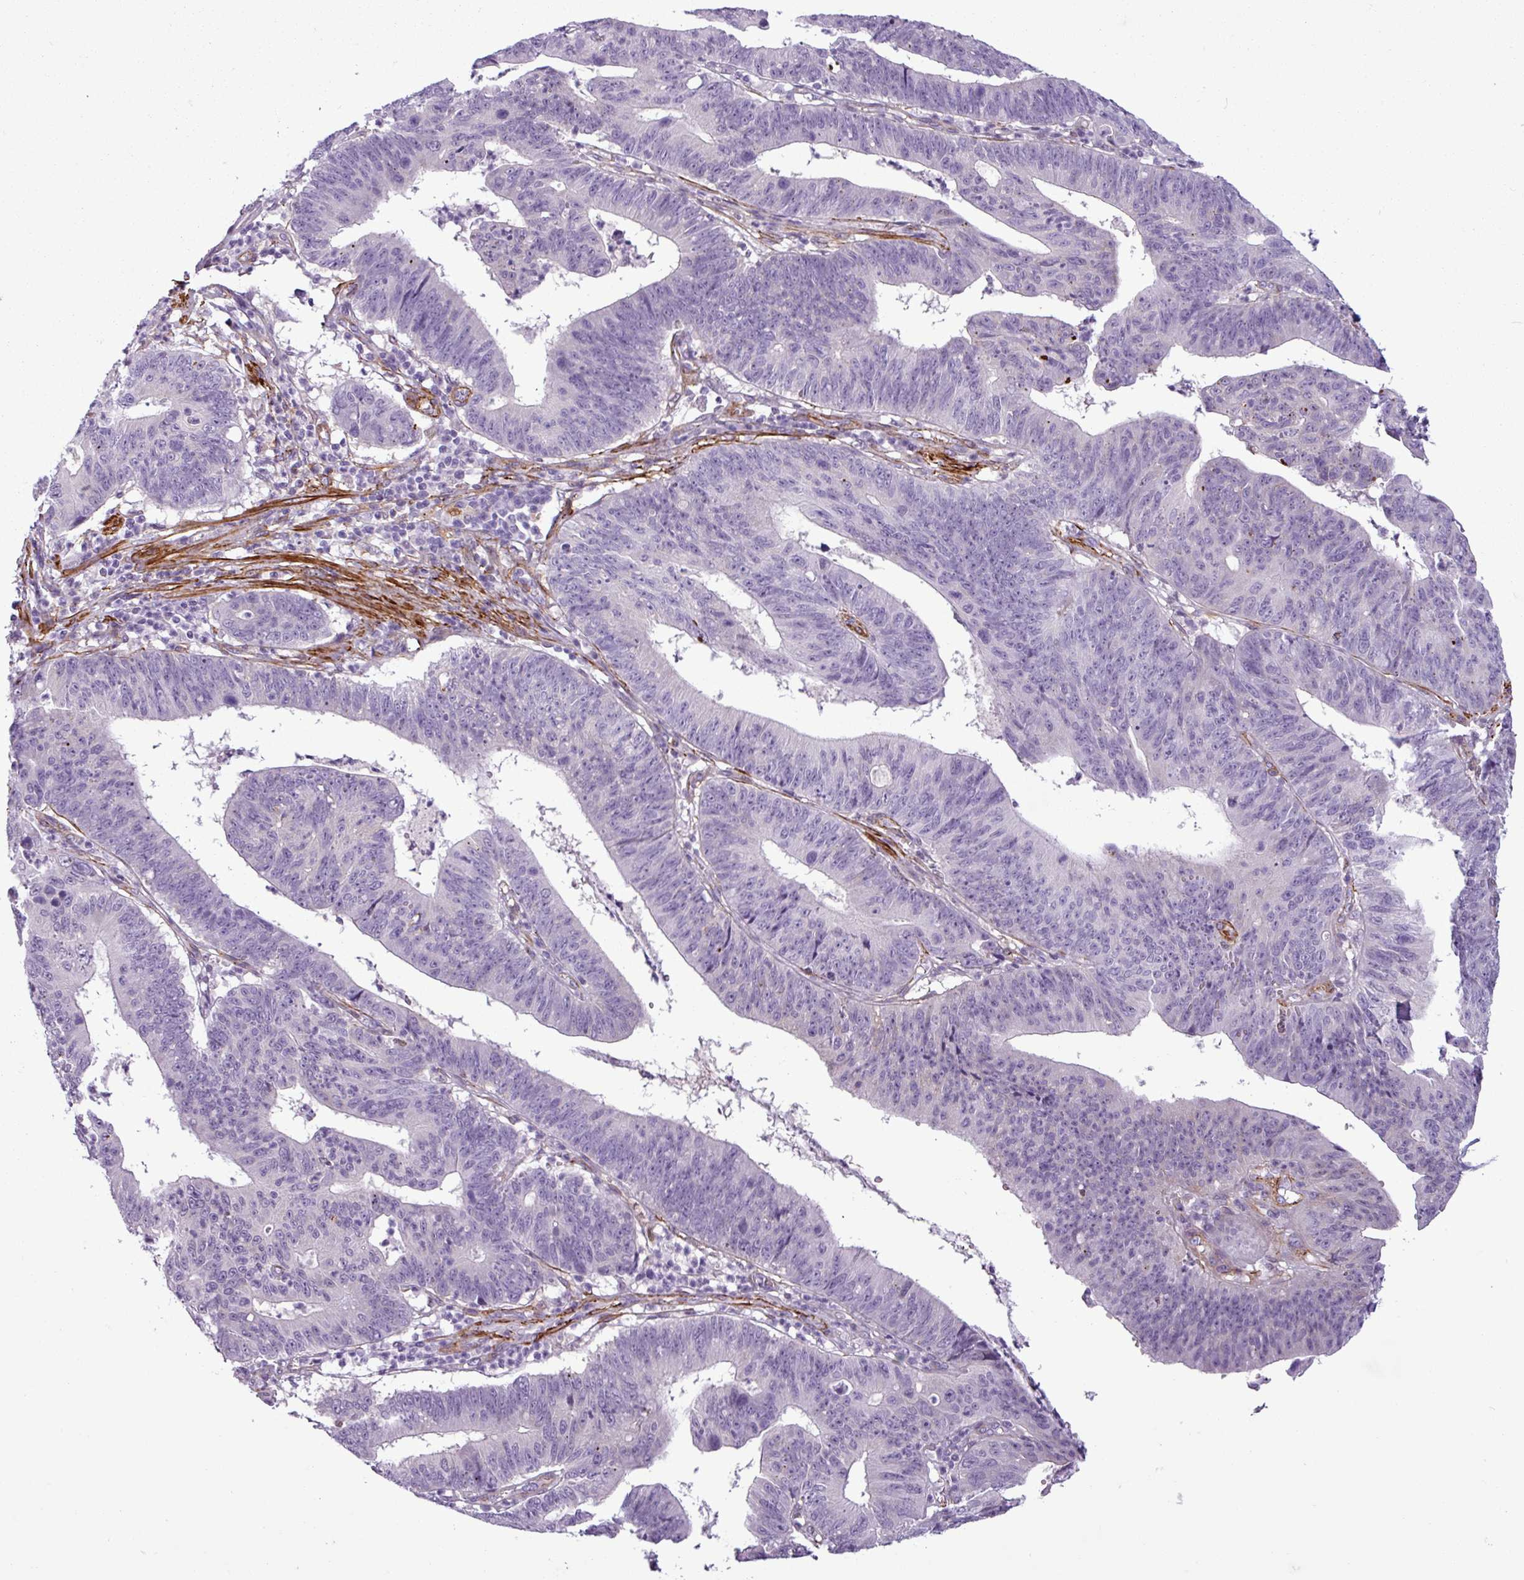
{"staining": {"intensity": "negative", "quantity": "none", "location": "none"}, "tissue": "stomach cancer", "cell_type": "Tumor cells", "image_type": "cancer", "snomed": [{"axis": "morphology", "description": "Adenocarcinoma, NOS"}, {"axis": "topography", "description": "Stomach"}], "caption": "An image of human adenocarcinoma (stomach) is negative for staining in tumor cells.", "gene": "ATP10A", "patient": {"sex": "male", "age": 59}}